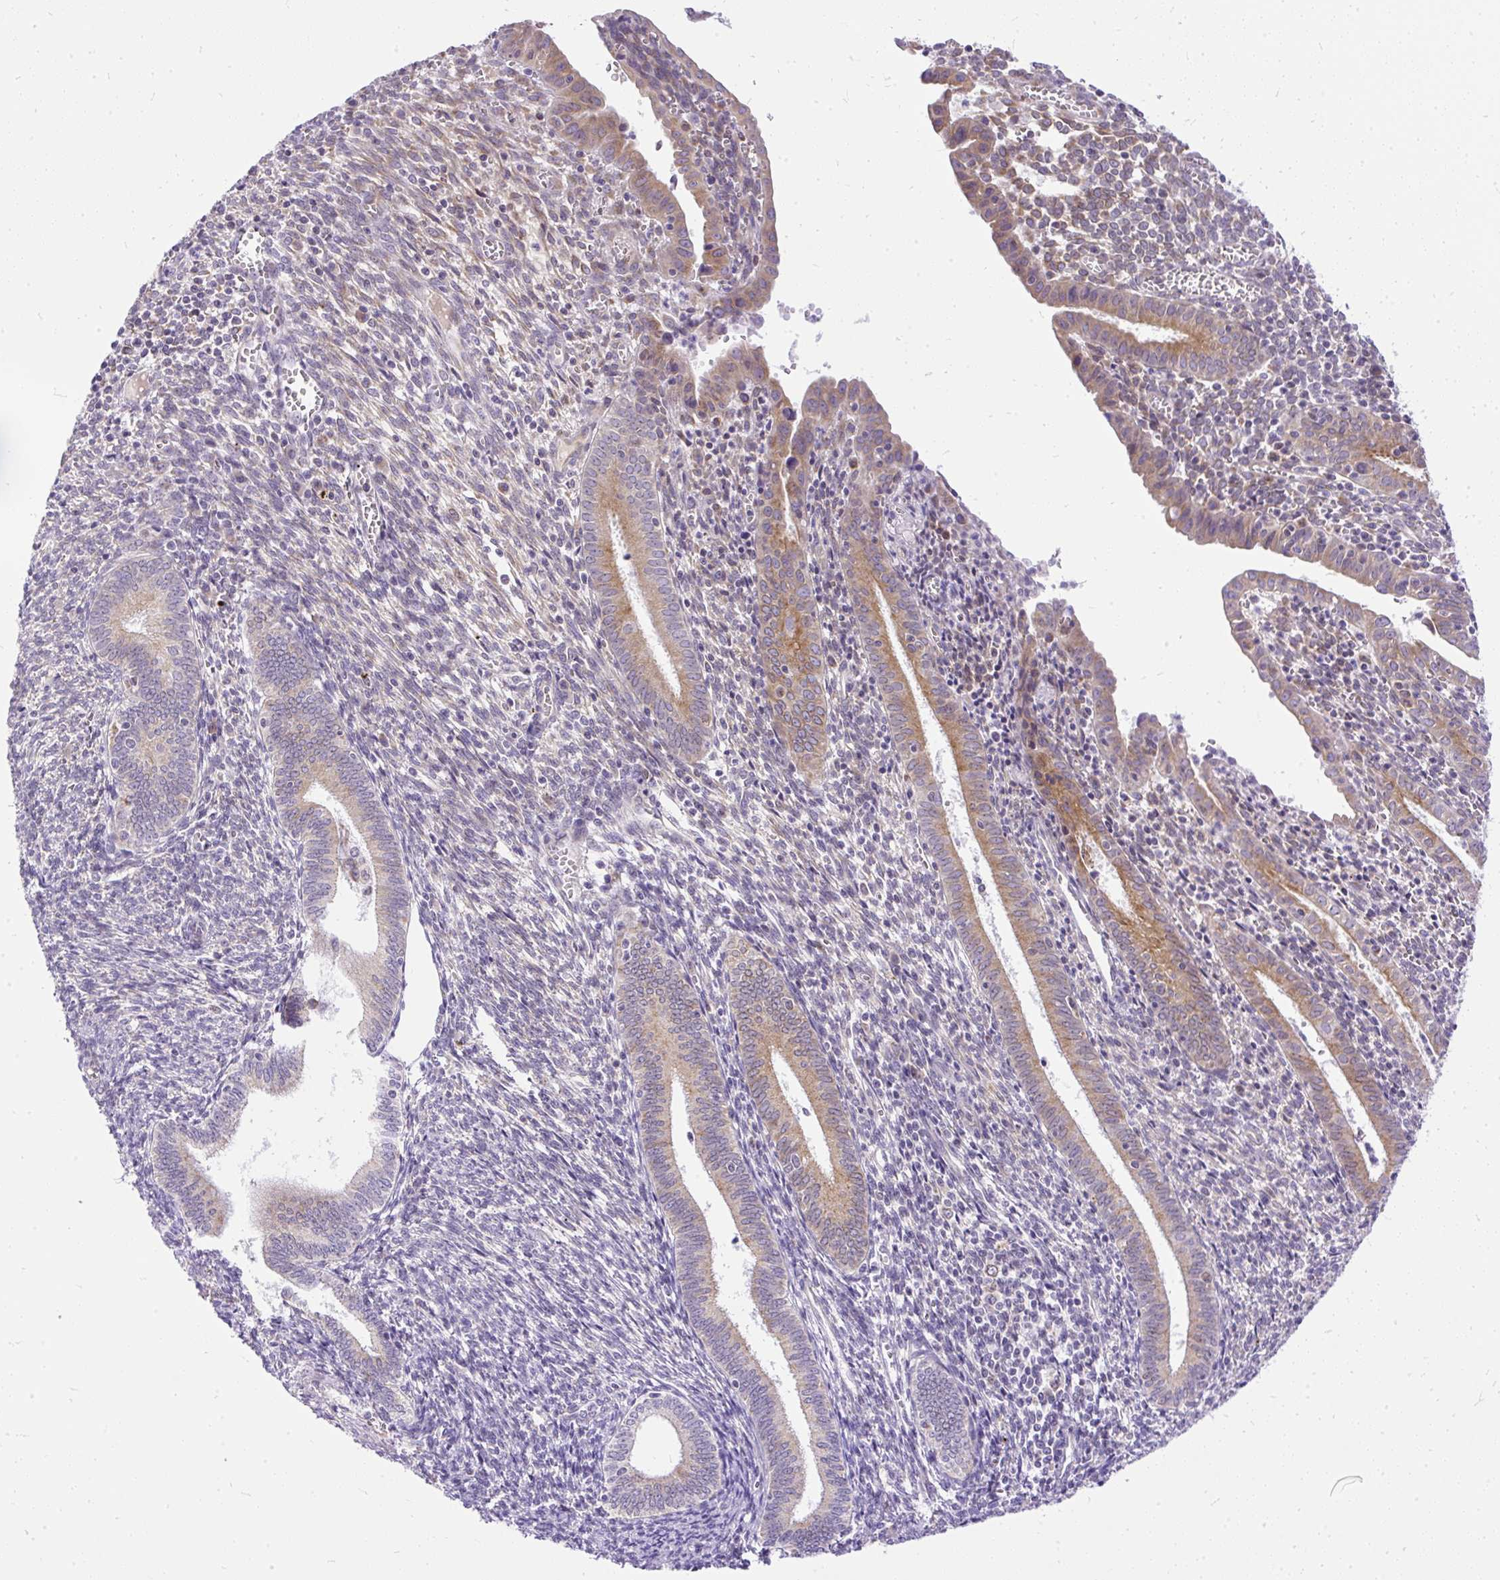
{"staining": {"intensity": "negative", "quantity": "none", "location": "none"}, "tissue": "endometrium", "cell_type": "Cells in endometrial stroma", "image_type": "normal", "snomed": [{"axis": "morphology", "description": "Normal tissue, NOS"}, {"axis": "topography", "description": "Endometrium"}], "caption": "Human endometrium stained for a protein using immunohistochemistry (IHC) reveals no staining in cells in endometrial stroma.", "gene": "AMFR", "patient": {"sex": "female", "age": 41}}